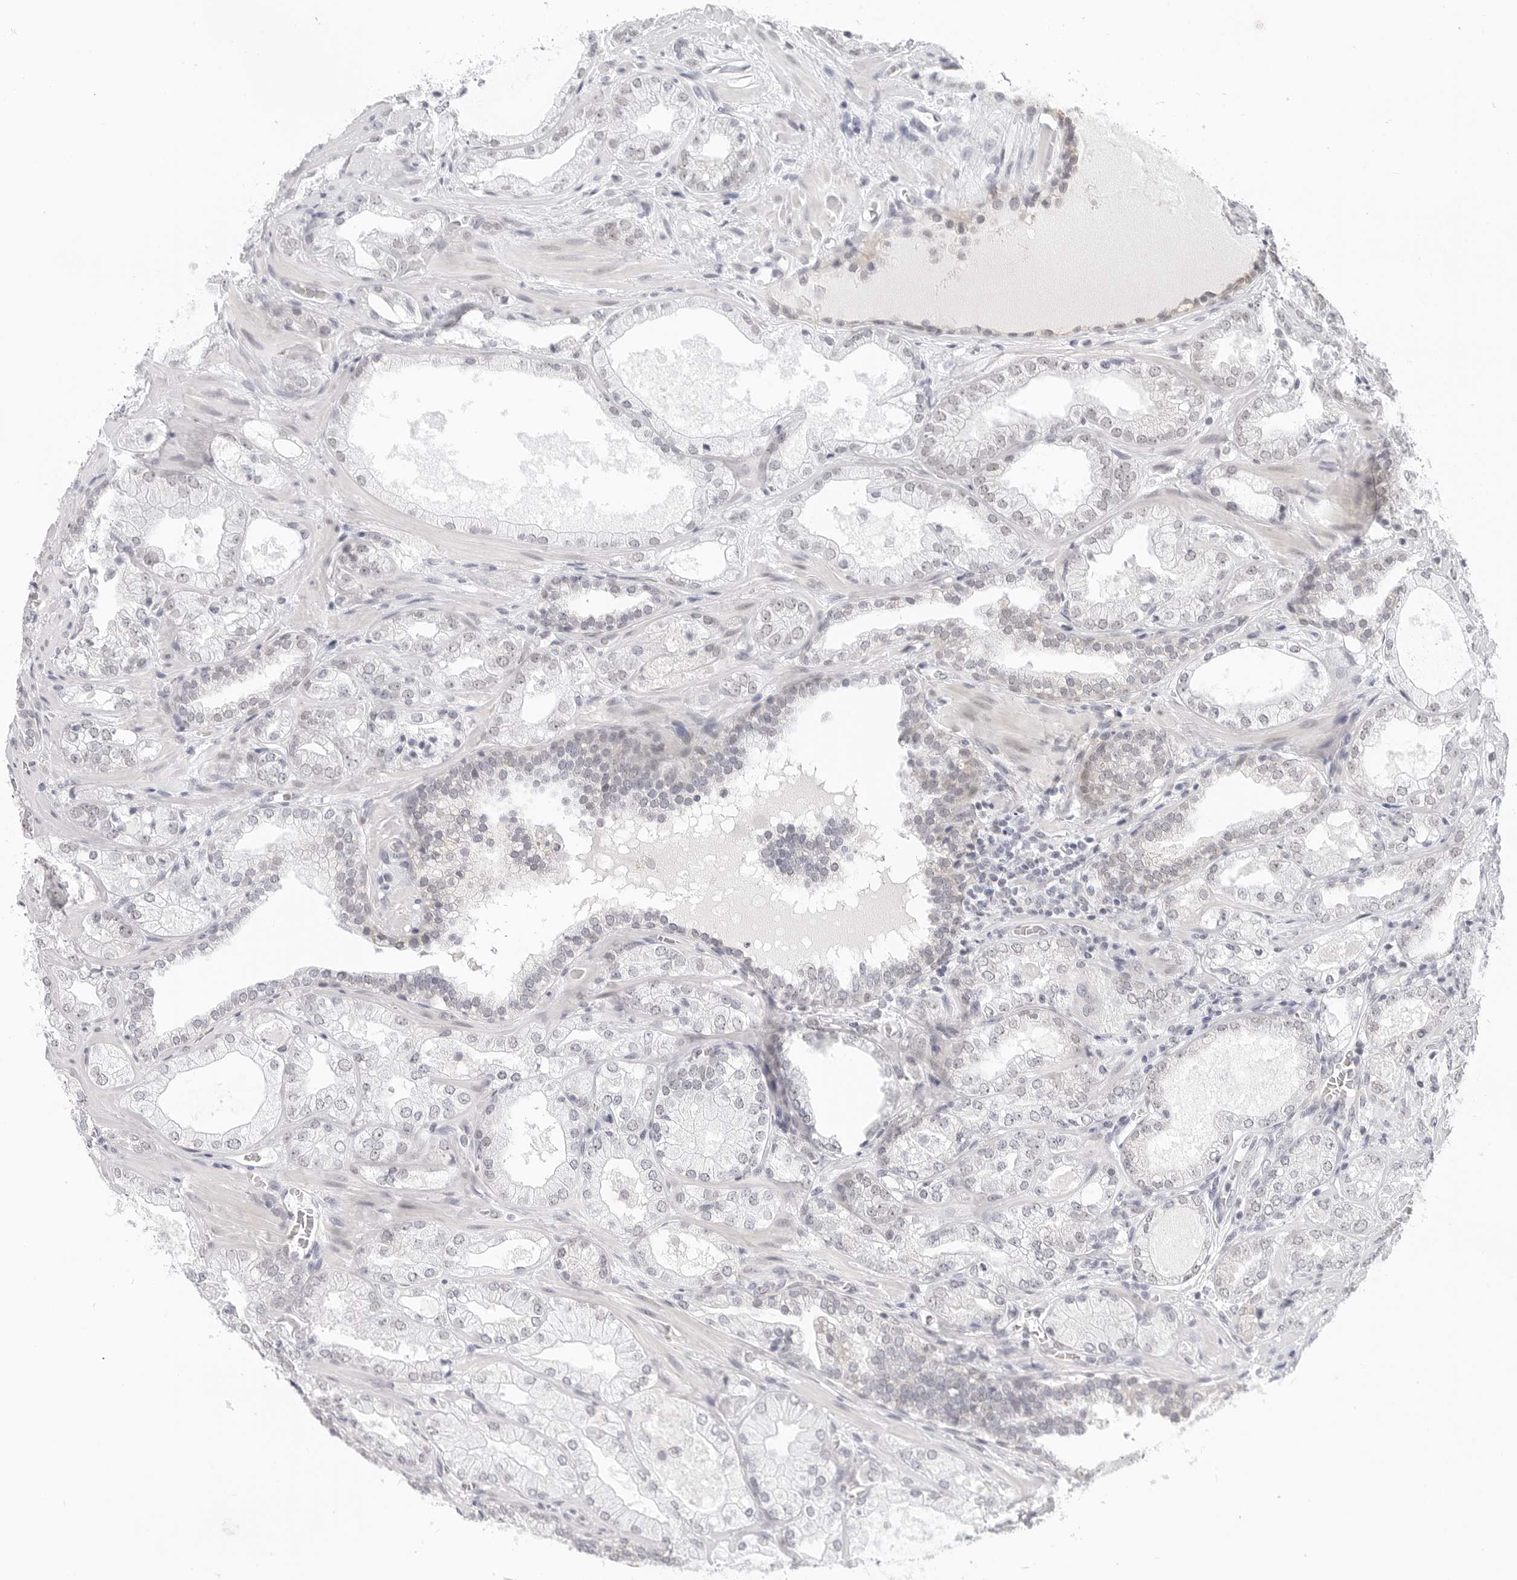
{"staining": {"intensity": "negative", "quantity": "none", "location": "none"}, "tissue": "prostate cancer", "cell_type": "Tumor cells", "image_type": "cancer", "snomed": [{"axis": "morphology", "description": "Adenocarcinoma, High grade"}, {"axis": "topography", "description": "Prostate"}], "caption": "Protein analysis of prostate high-grade adenocarcinoma displays no significant staining in tumor cells.", "gene": "TSEN2", "patient": {"sex": "male", "age": 58}}